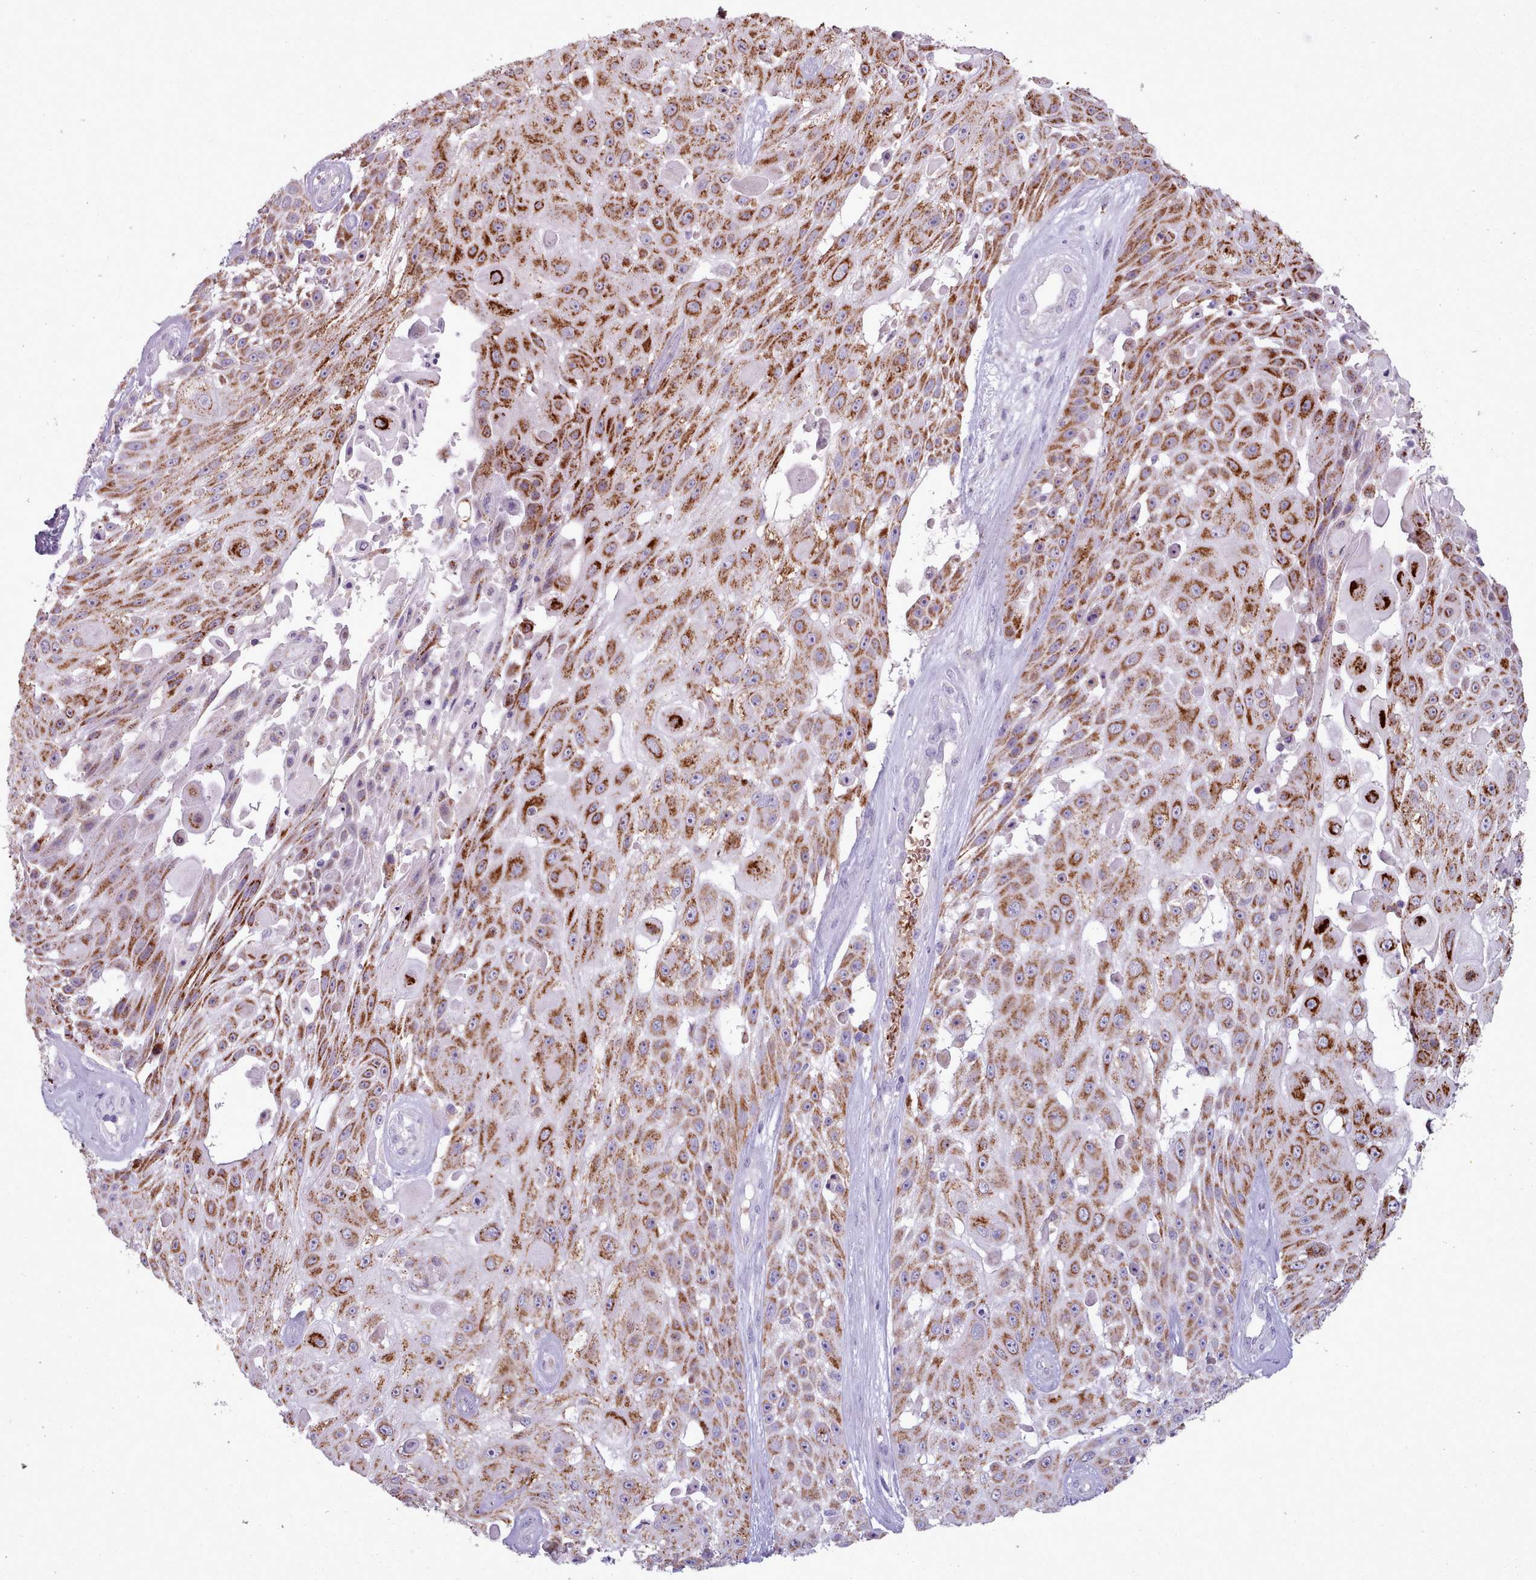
{"staining": {"intensity": "moderate", "quantity": ">75%", "location": "cytoplasmic/membranous"}, "tissue": "skin cancer", "cell_type": "Tumor cells", "image_type": "cancer", "snomed": [{"axis": "morphology", "description": "Squamous cell carcinoma, NOS"}, {"axis": "topography", "description": "Skin"}], "caption": "Tumor cells exhibit moderate cytoplasmic/membranous expression in approximately >75% of cells in skin squamous cell carcinoma.", "gene": "AK4", "patient": {"sex": "female", "age": 86}}